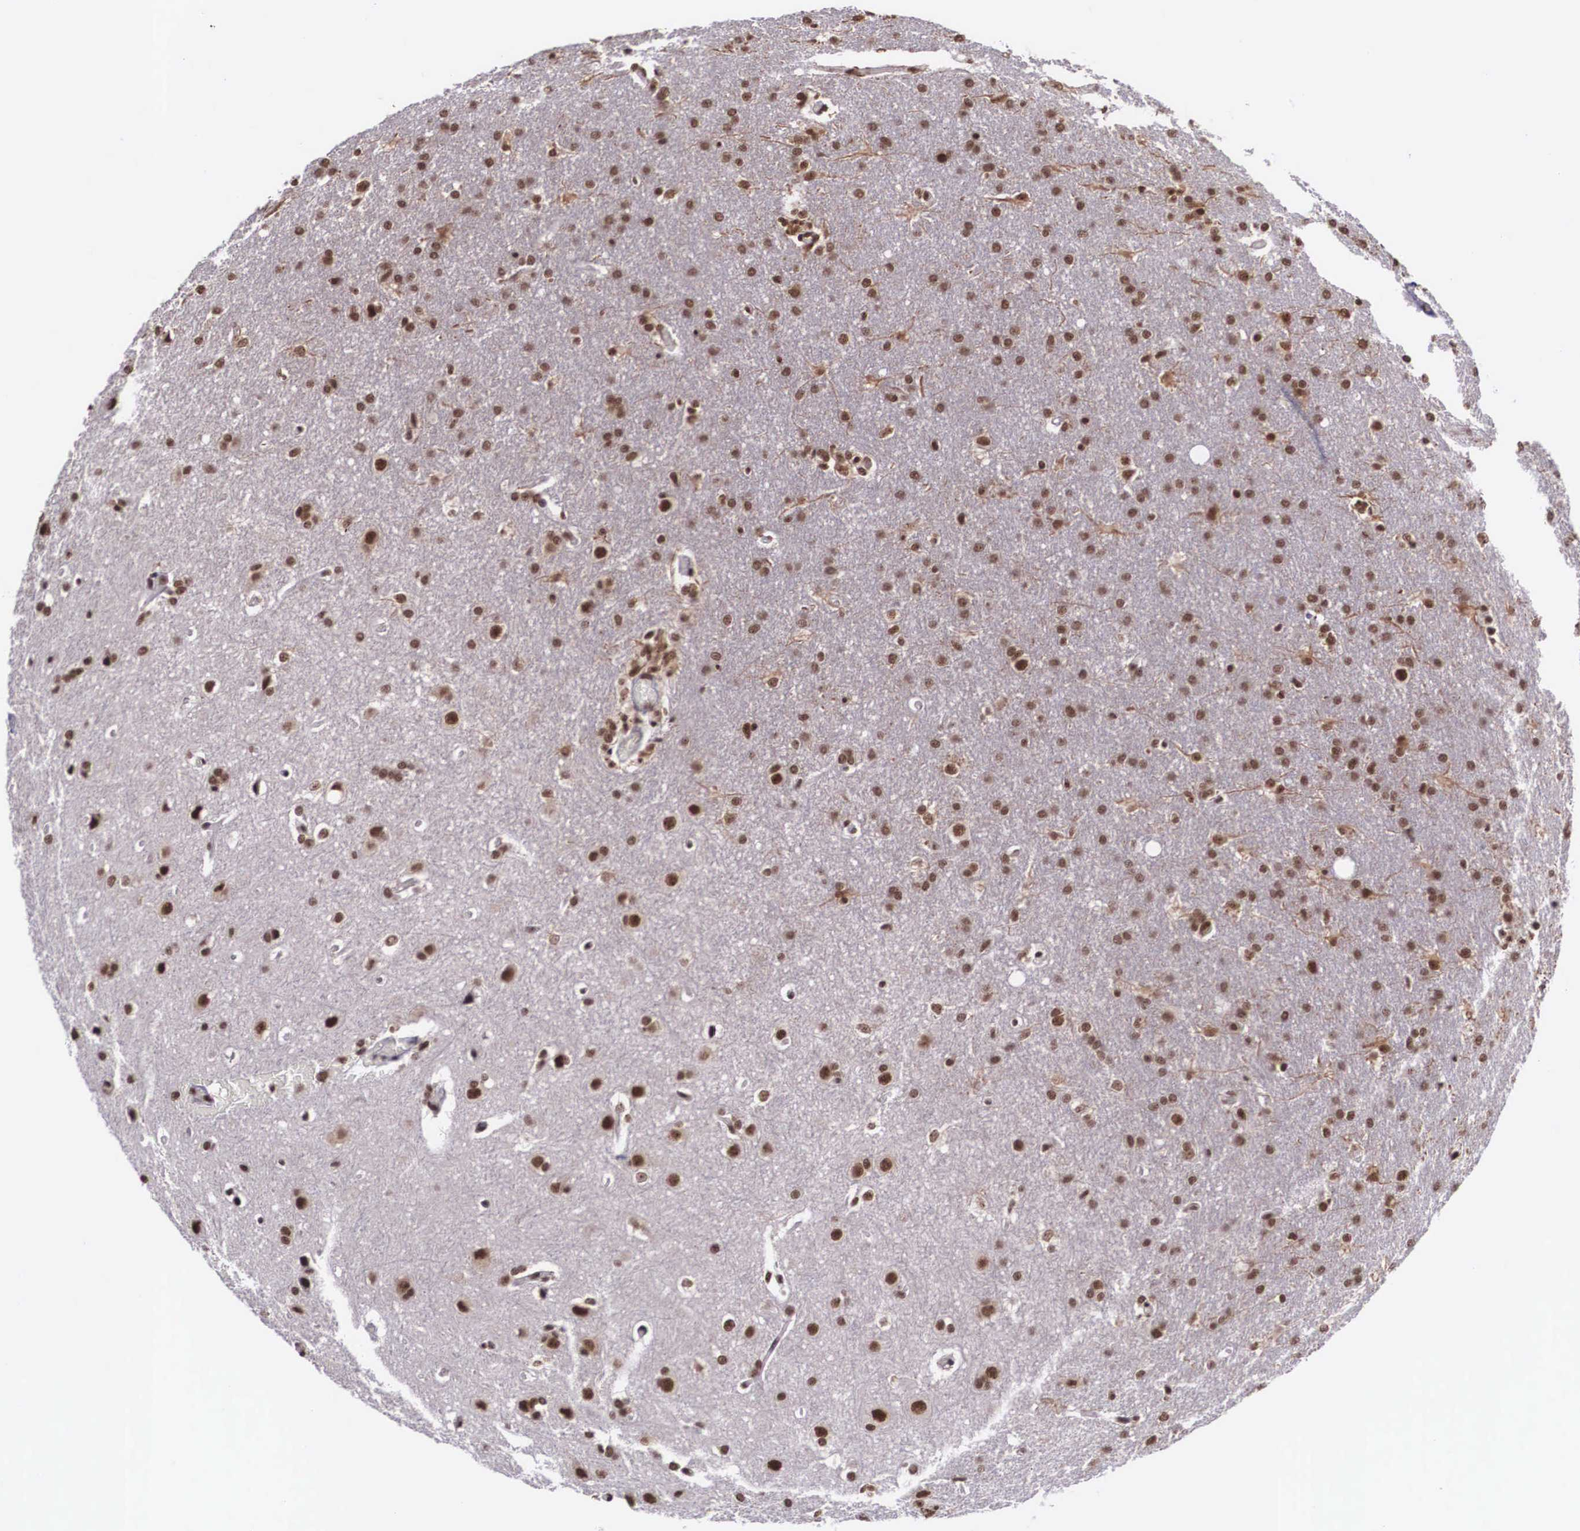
{"staining": {"intensity": "strong", "quantity": ">75%", "location": "nuclear"}, "tissue": "glioma", "cell_type": "Tumor cells", "image_type": "cancer", "snomed": [{"axis": "morphology", "description": "Glioma, malignant, High grade"}, {"axis": "topography", "description": "Brain"}], "caption": "Approximately >75% of tumor cells in human high-grade glioma (malignant) show strong nuclear protein positivity as visualized by brown immunohistochemical staining.", "gene": "POLR2F", "patient": {"sex": "male", "age": 68}}